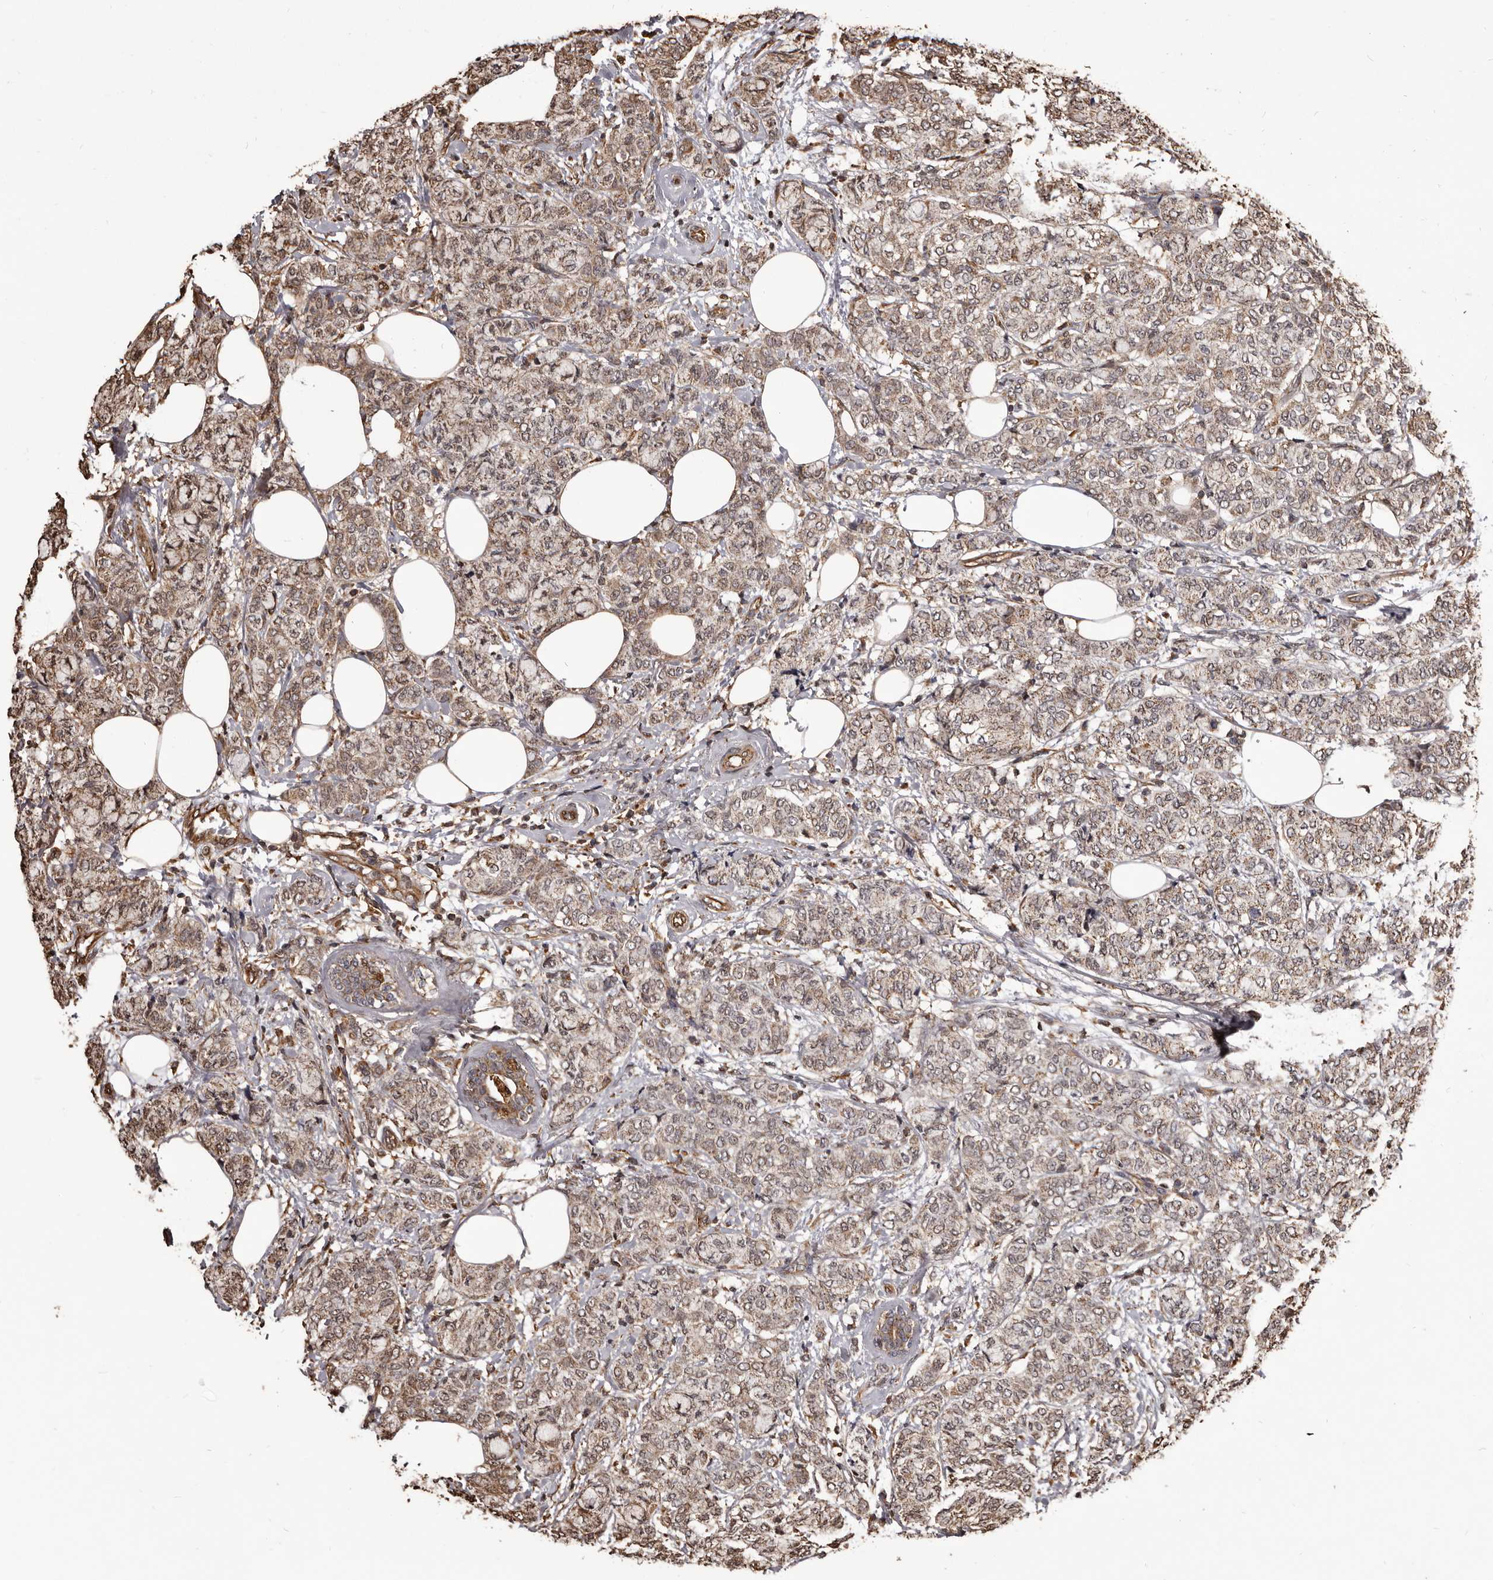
{"staining": {"intensity": "weak", "quantity": ">75%", "location": "cytoplasmic/membranous"}, "tissue": "breast cancer", "cell_type": "Tumor cells", "image_type": "cancer", "snomed": [{"axis": "morphology", "description": "Lobular carcinoma"}, {"axis": "topography", "description": "Breast"}], "caption": "DAB immunohistochemical staining of breast cancer reveals weak cytoplasmic/membranous protein positivity in about >75% of tumor cells. The staining is performed using DAB brown chromogen to label protein expression. The nuclei are counter-stained blue using hematoxylin.", "gene": "ALPK1", "patient": {"sex": "female", "age": 60}}